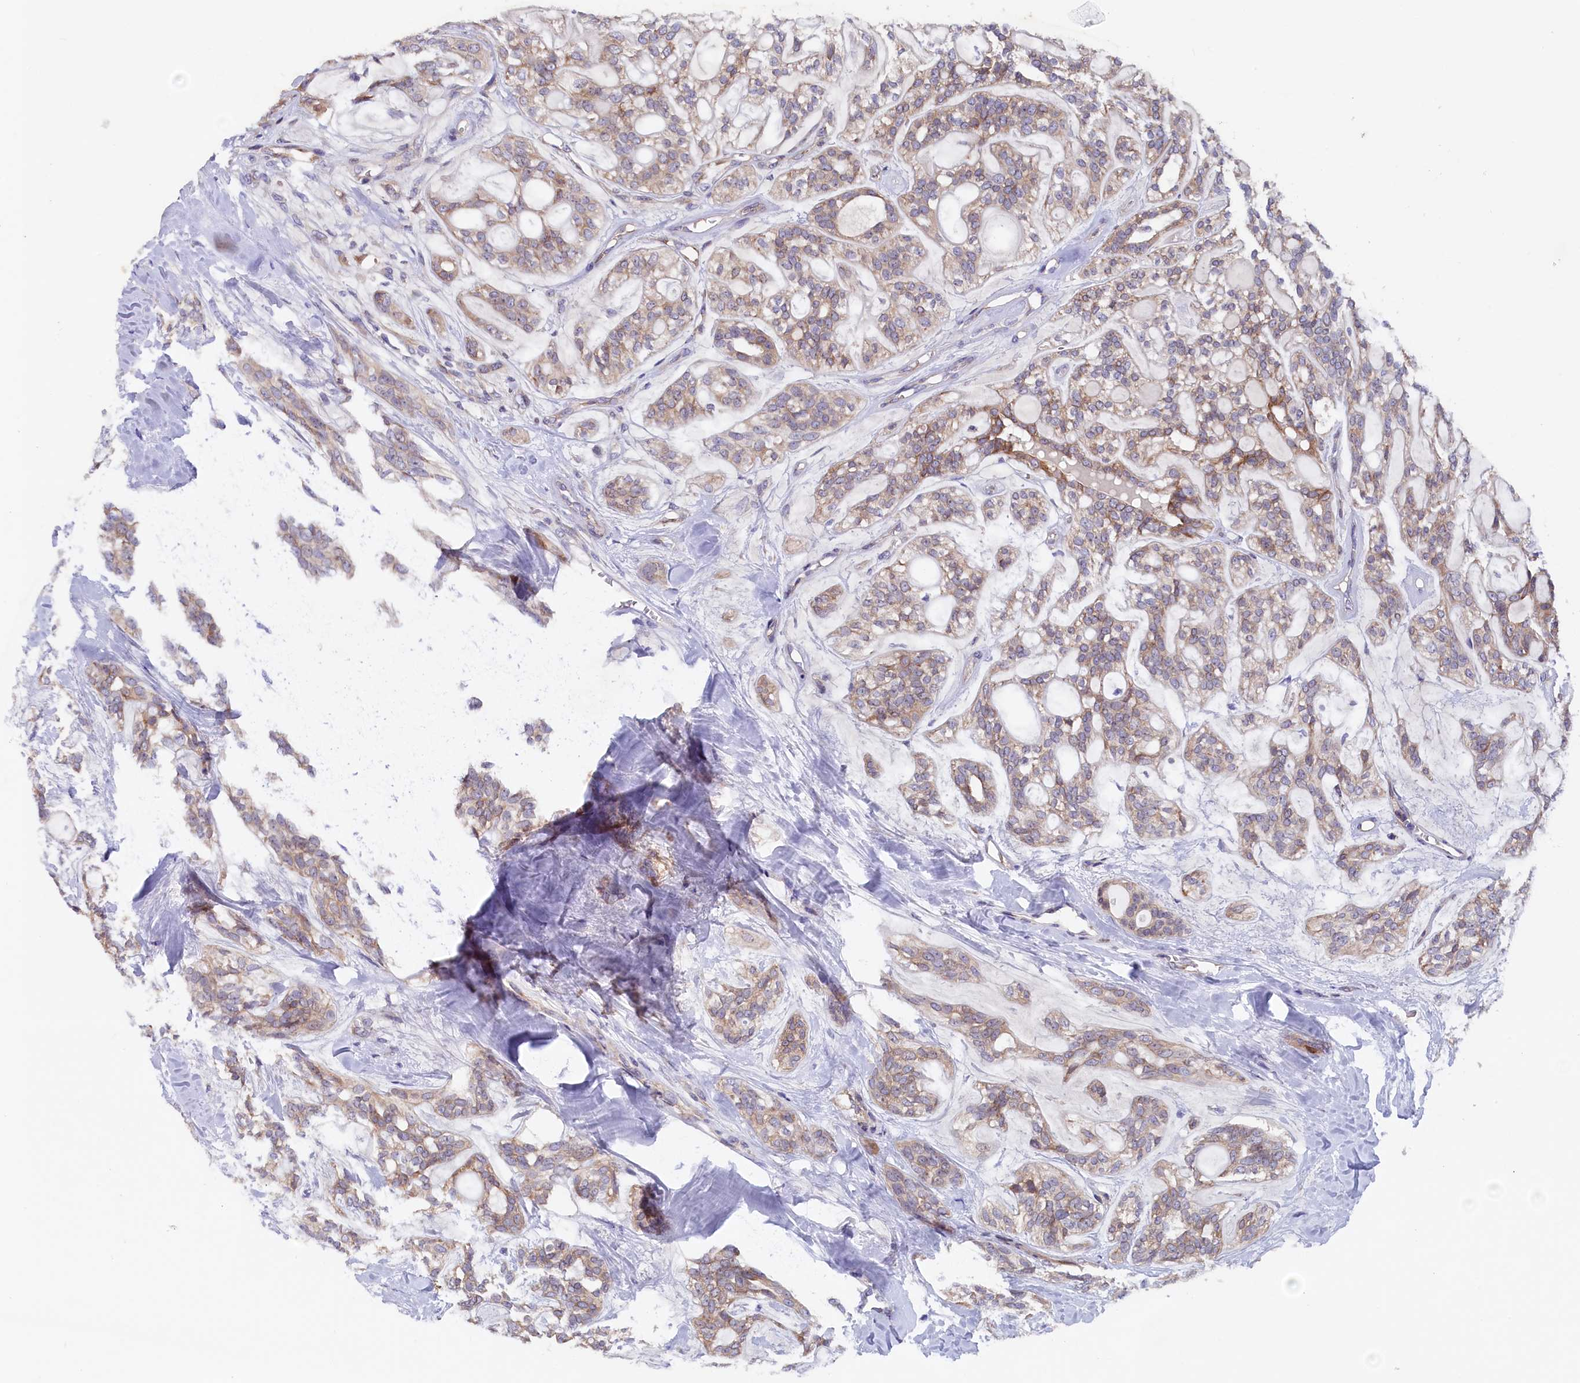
{"staining": {"intensity": "moderate", "quantity": "25%-75%", "location": "cytoplasmic/membranous"}, "tissue": "head and neck cancer", "cell_type": "Tumor cells", "image_type": "cancer", "snomed": [{"axis": "morphology", "description": "Adenocarcinoma, NOS"}, {"axis": "topography", "description": "Head-Neck"}], "caption": "DAB (3,3'-diaminobenzidine) immunohistochemical staining of head and neck adenocarcinoma demonstrates moderate cytoplasmic/membranous protein expression in about 25%-75% of tumor cells.", "gene": "JPT2", "patient": {"sex": "male", "age": 66}}